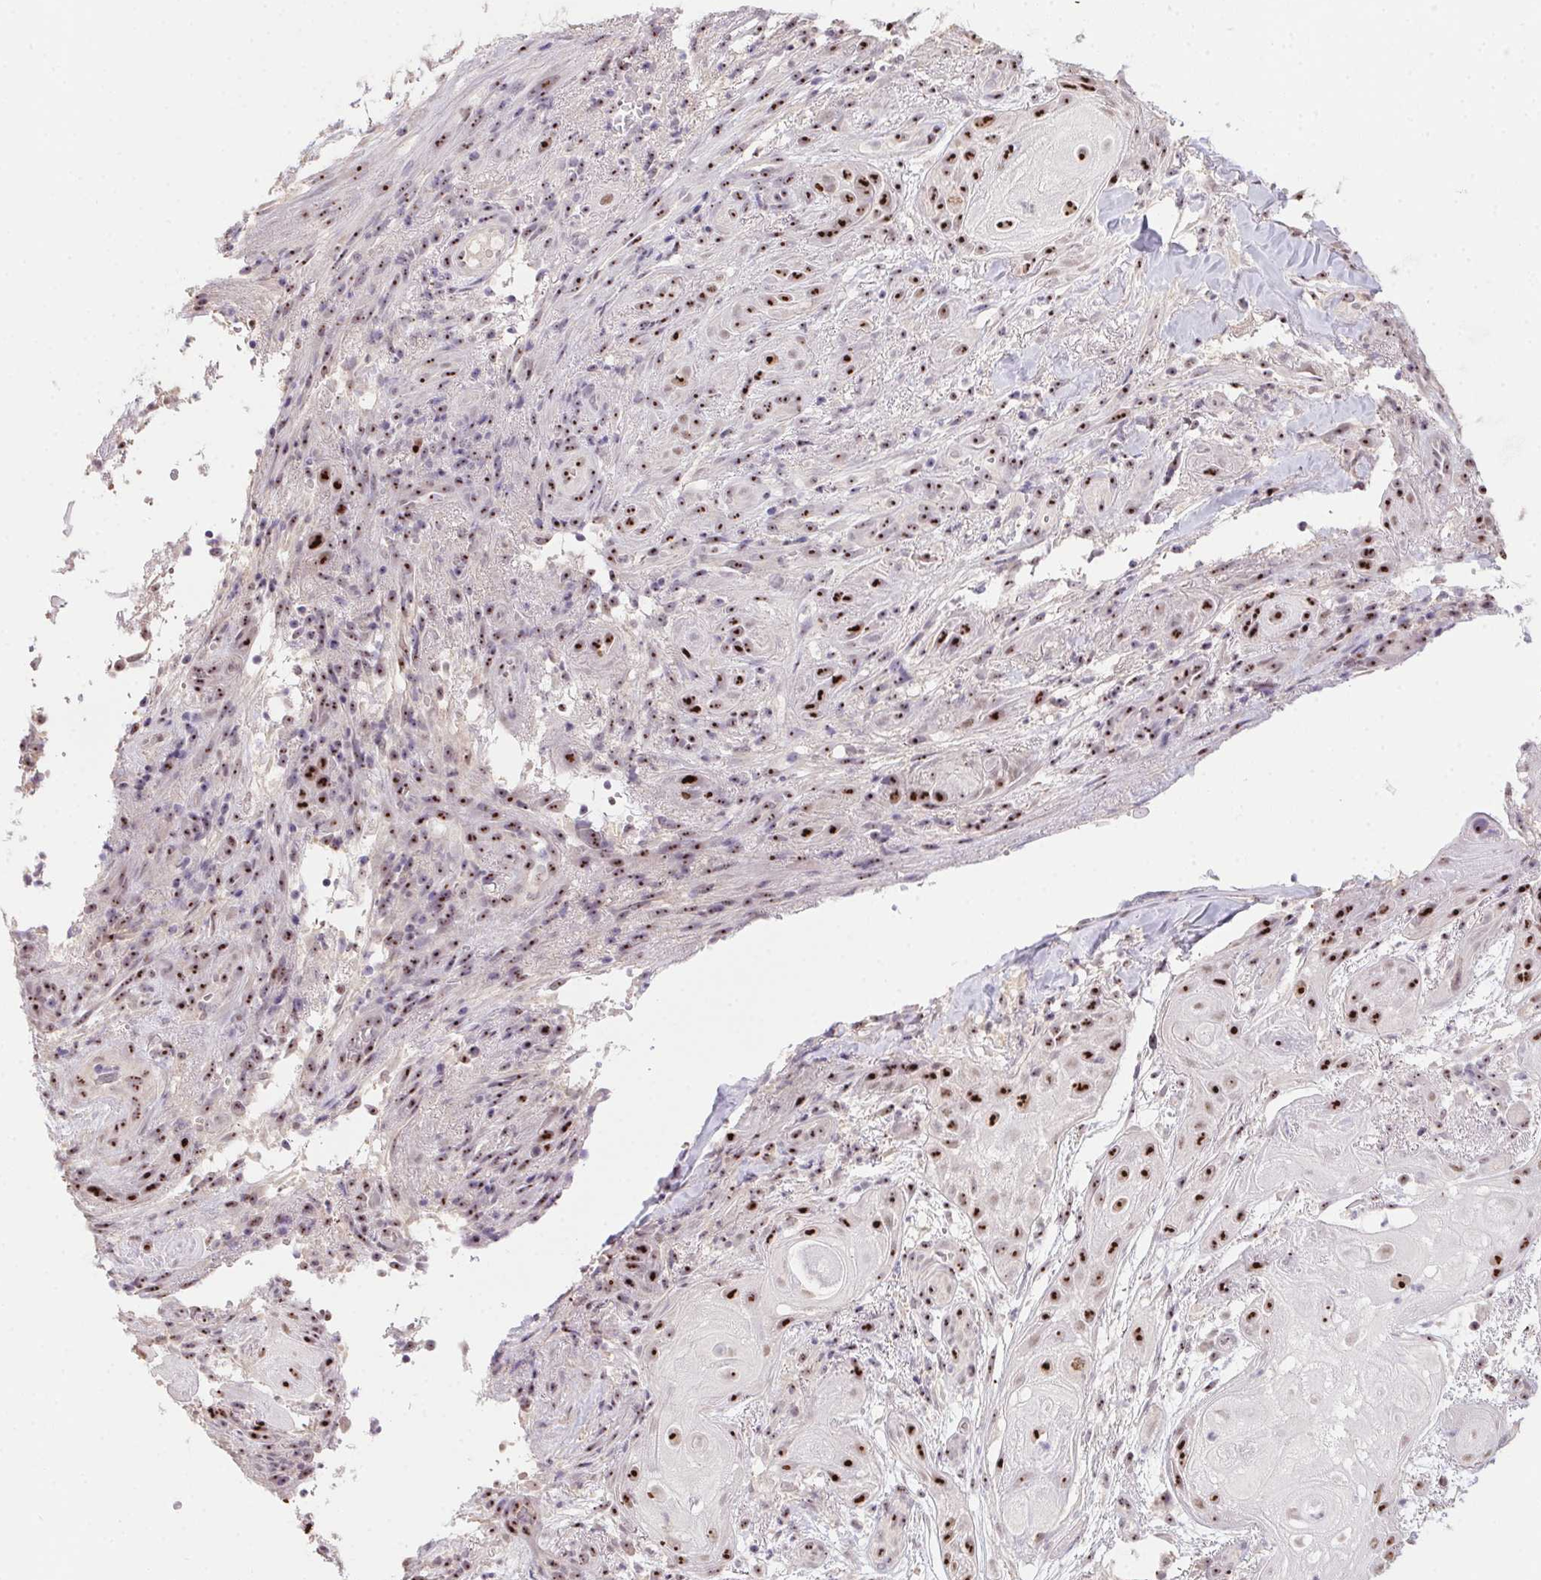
{"staining": {"intensity": "moderate", "quantity": ">75%", "location": "nuclear"}, "tissue": "skin cancer", "cell_type": "Tumor cells", "image_type": "cancer", "snomed": [{"axis": "morphology", "description": "Squamous cell carcinoma, NOS"}, {"axis": "topography", "description": "Skin"}], "caption": "This is an image of immunohistochemistry staining of skin squamous cell carcinoma, which shows moderate staining in the nuclear of tumor cells.", "gene": "BATF2", "patient": {"sex": "male", "age": 62}}